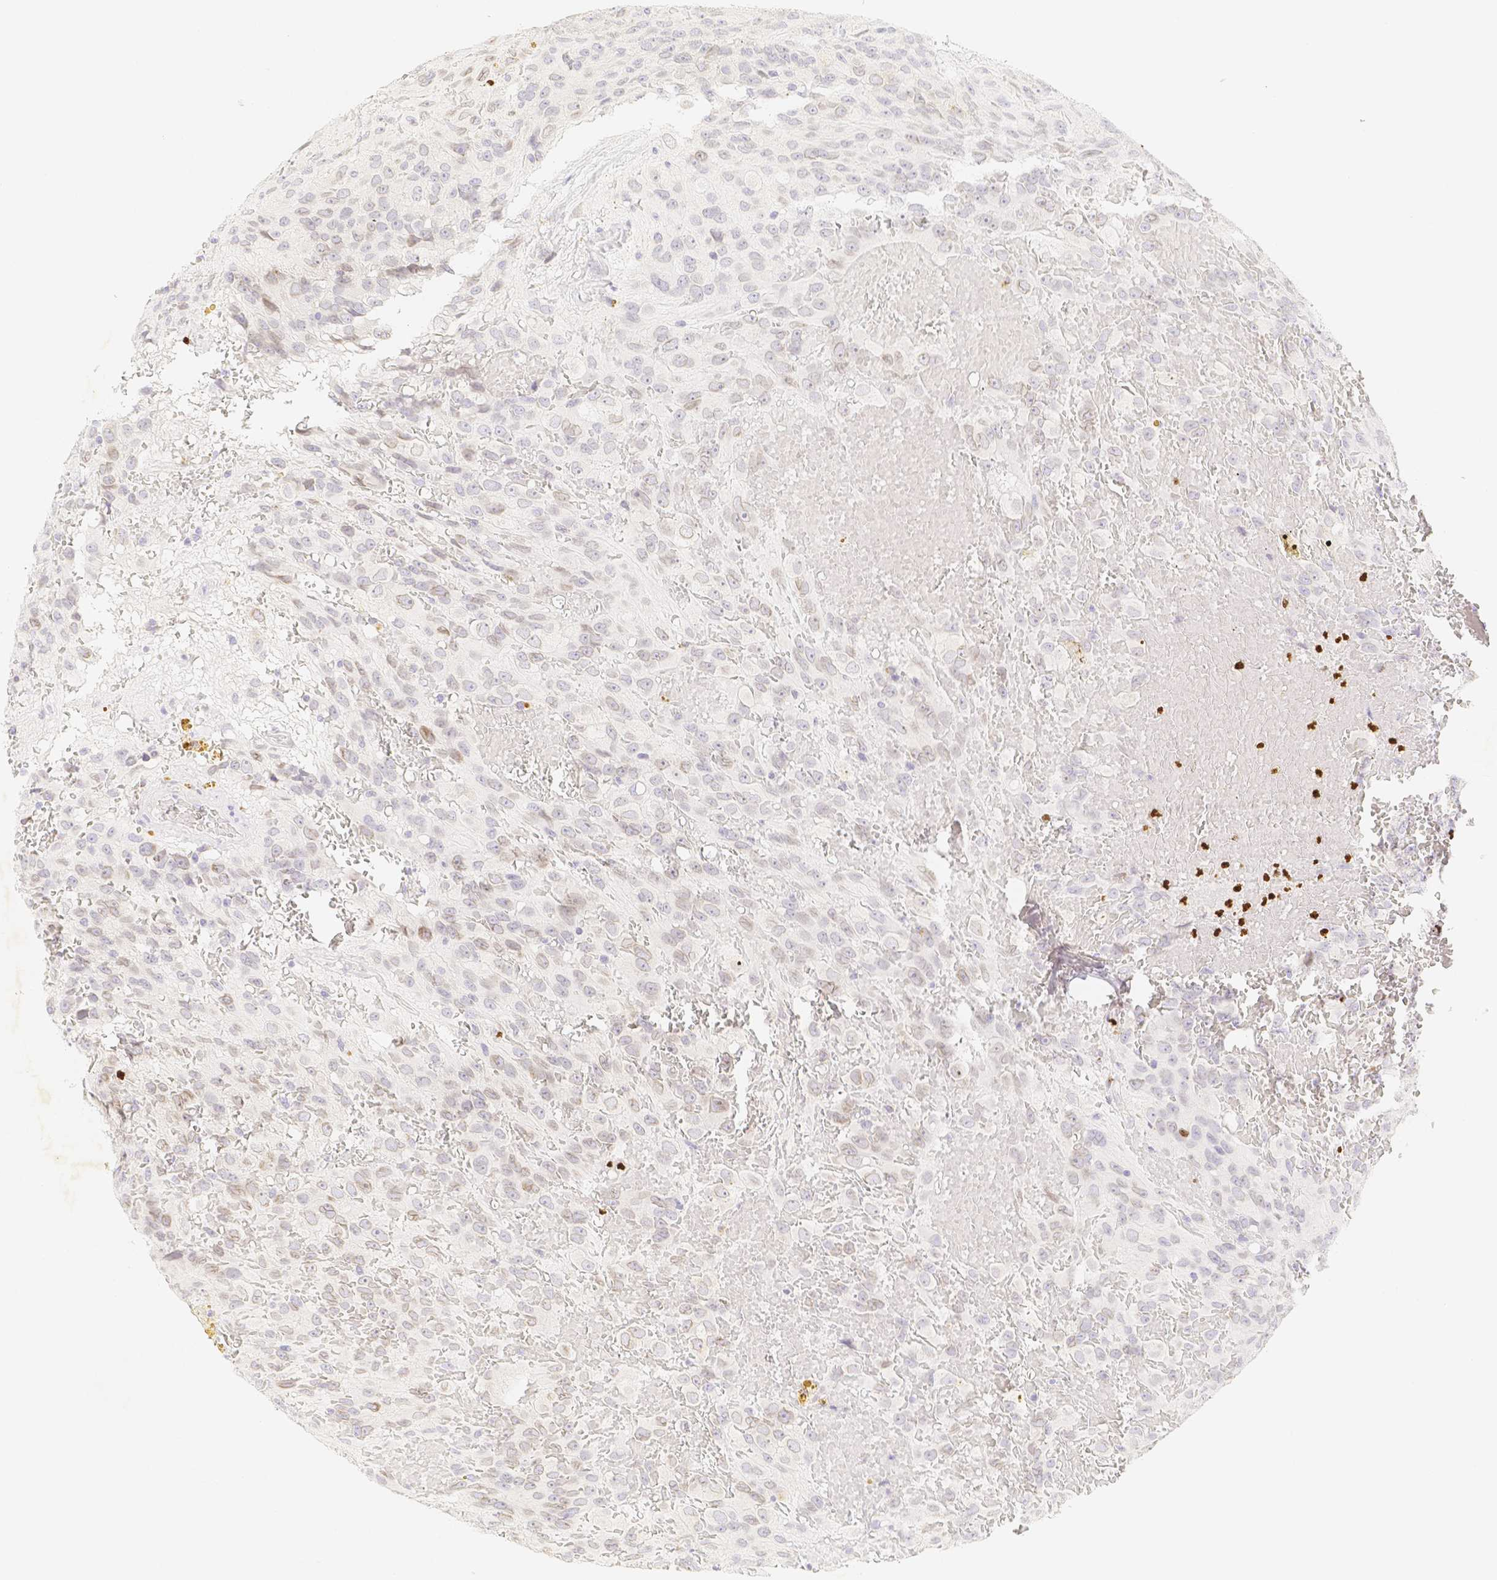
{"staining": {"intensity": "negative", "quantity": "none", "location": "none"}, "tissue": "glioma", "cell_type": "Tumor cells", "image_type": "cancer", "snomed": [{"axis": "morphology", "description": "Glioma, malignant, High grade"}, {"axis": "topography", "description": "Brain"}], "caption": "IHC micrograph of neoplastic tissue: human malignant glioma (high-grade) stained with DAB exhibits no significant protein positivity in tumor cells.", "gene": "PADI4", "patient": {"sex": "male", "age": 32}}